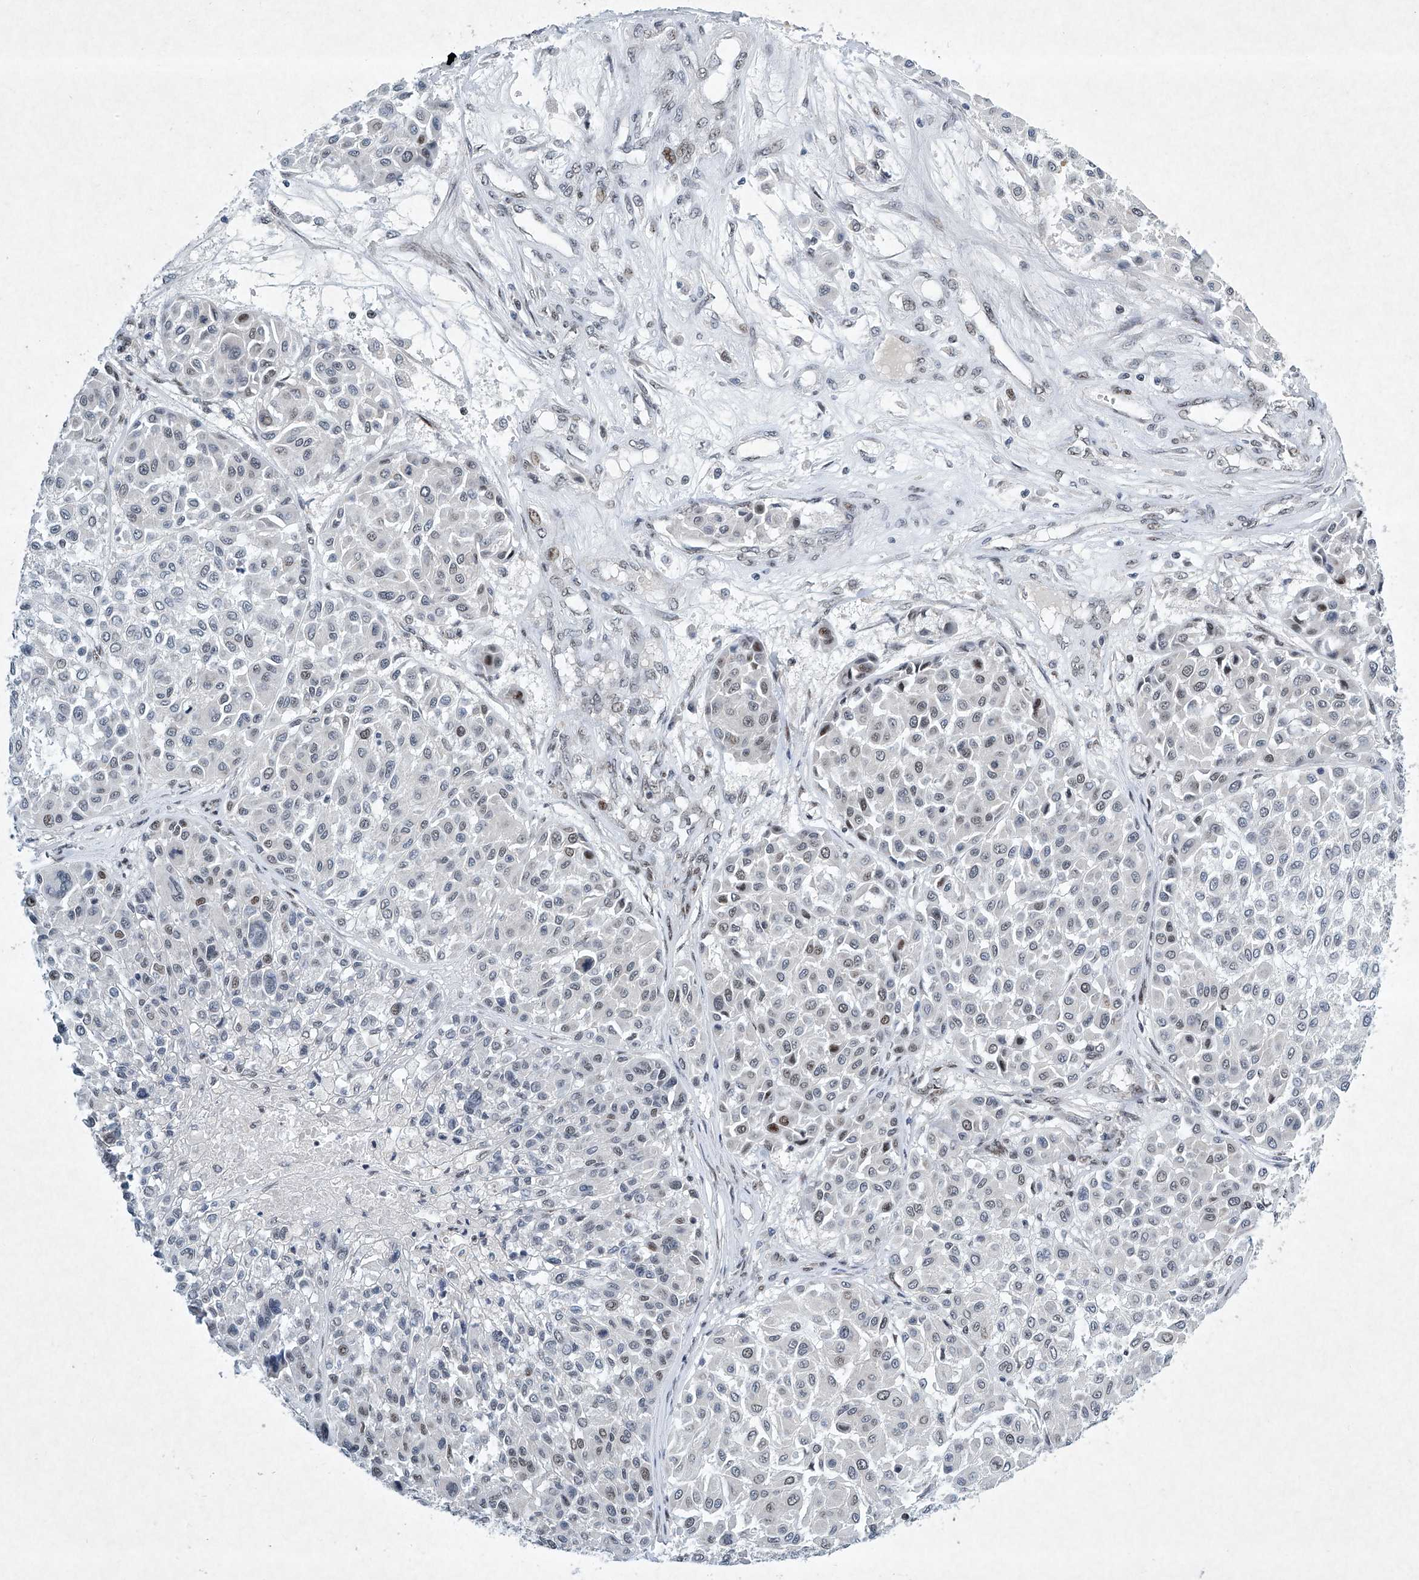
{"staining": {"intensity": "weak", "quantity": "<25%", "location": "nuclear"}, "tissue": "melanoma", "cell_type": "Tumor cells", "image_type": "cancer", "snomed": [{"axis": "morphology", "description": "Malignant melanoma, Metastatic site"}, {"axis": "topography", "description": "Soft tissue"}], "caption": "DAB (3,3'-diaminobenzidine) immunohistochemical staining of melanoma reveals no significant expression in tumor cells.", "gene": "TFDP1", "patient": {"sex": "male", "age": 41}}